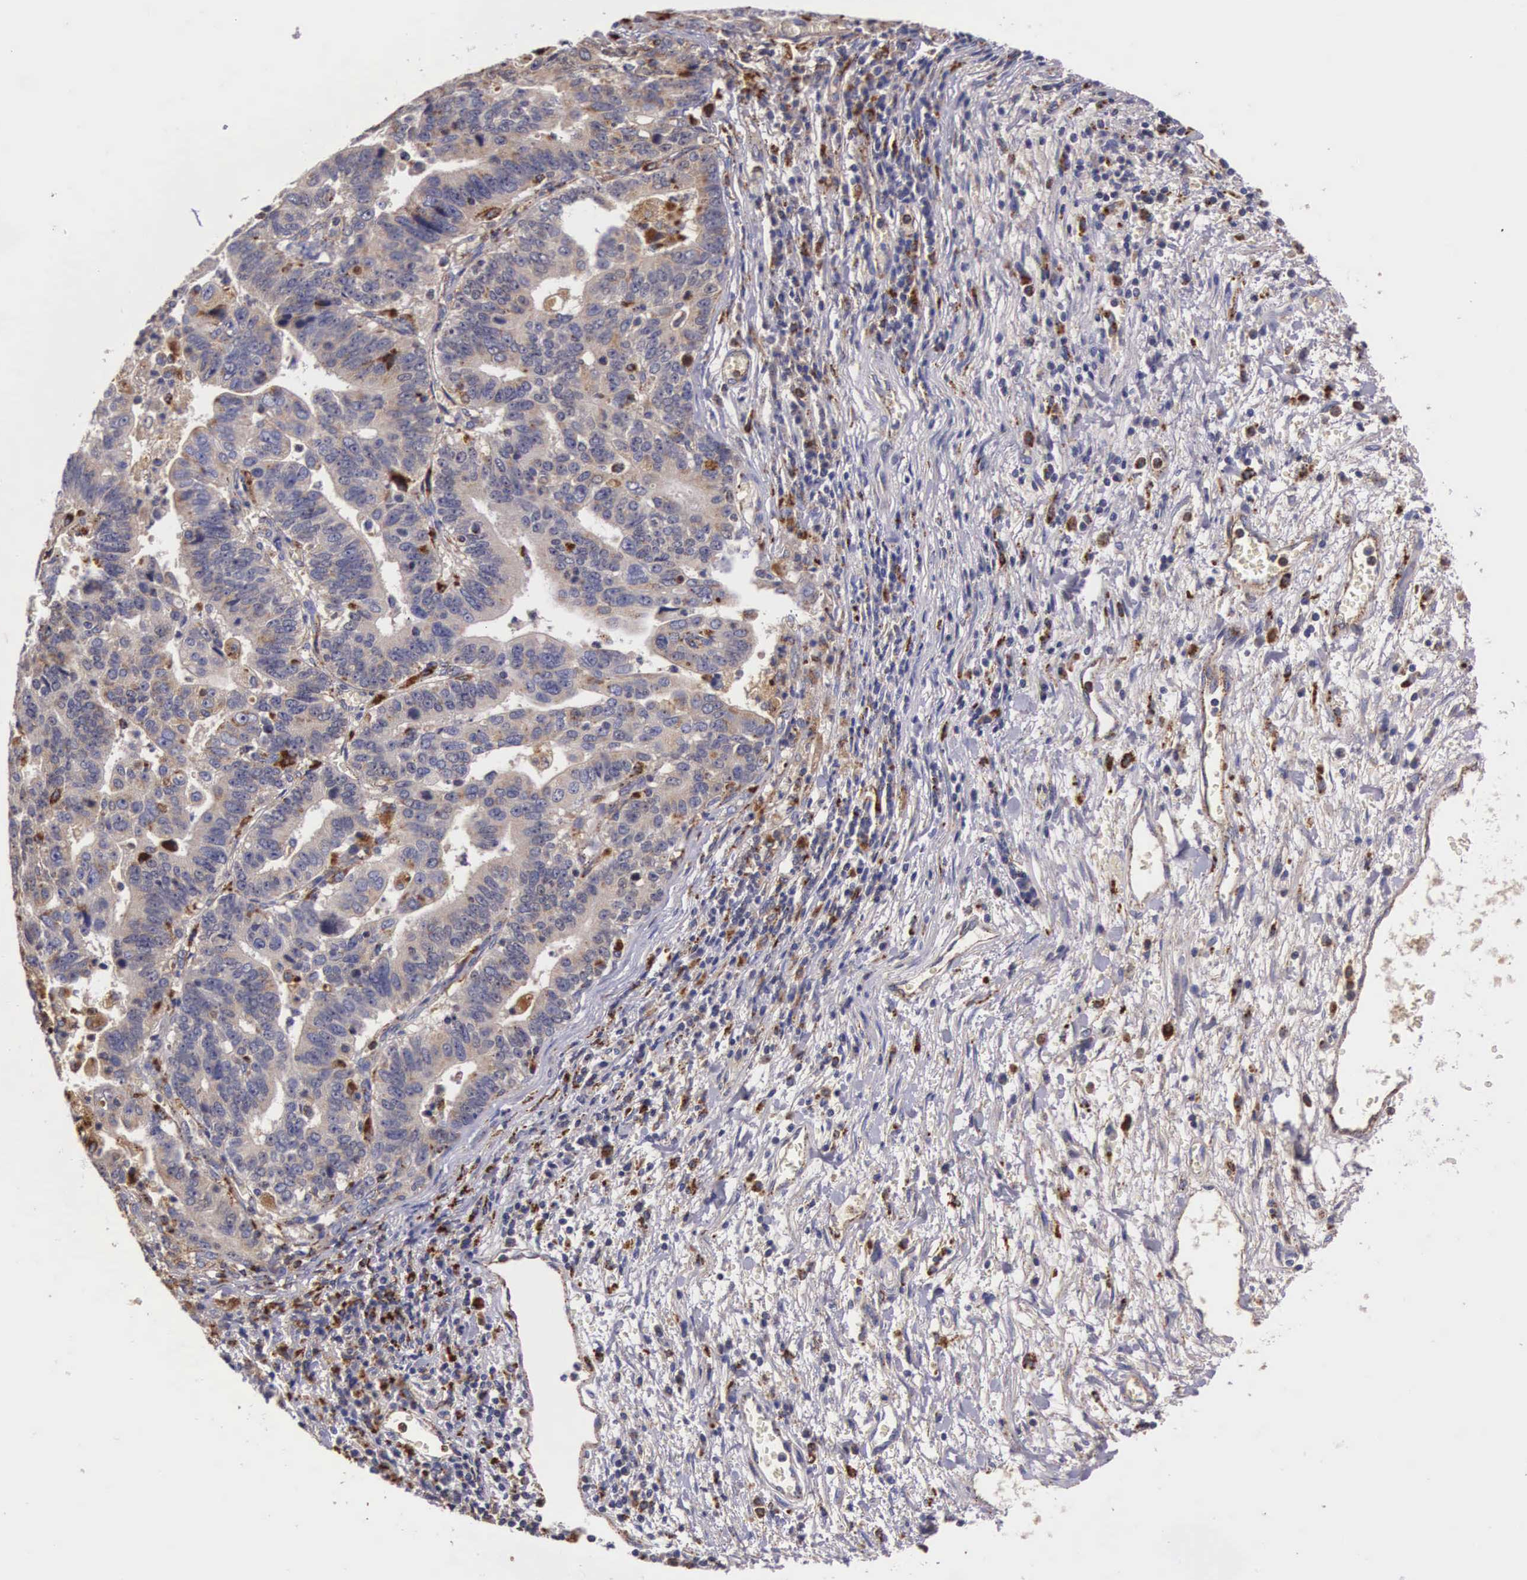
{"staining": {"intensity": "moderate", "quantity": "25%-75%", "location": "cytoplasmic/membranous"}, "tissue": "stomach cancer", "cell_type": "Tumor cells", "image_type": "cancer", "snomed": [{"axis": "morphology", "description": "Adenocarcinoma, NOS"}, {"axis": "topography", "description": "Stomach, upper"}], "caption": "Immunohistochemistry (IHC) of human stomach adenocarcinoma exhibits medium levels of moderate cytoplasmic/membranous expression in about 25%-75% of tumor cells. (Stains: DAB in brown, nuclei in blue, Microscopy: brightfield microscopy at high magnification).", "gene": "NAGA", "patient": {"sex": "female", "age": 50}}